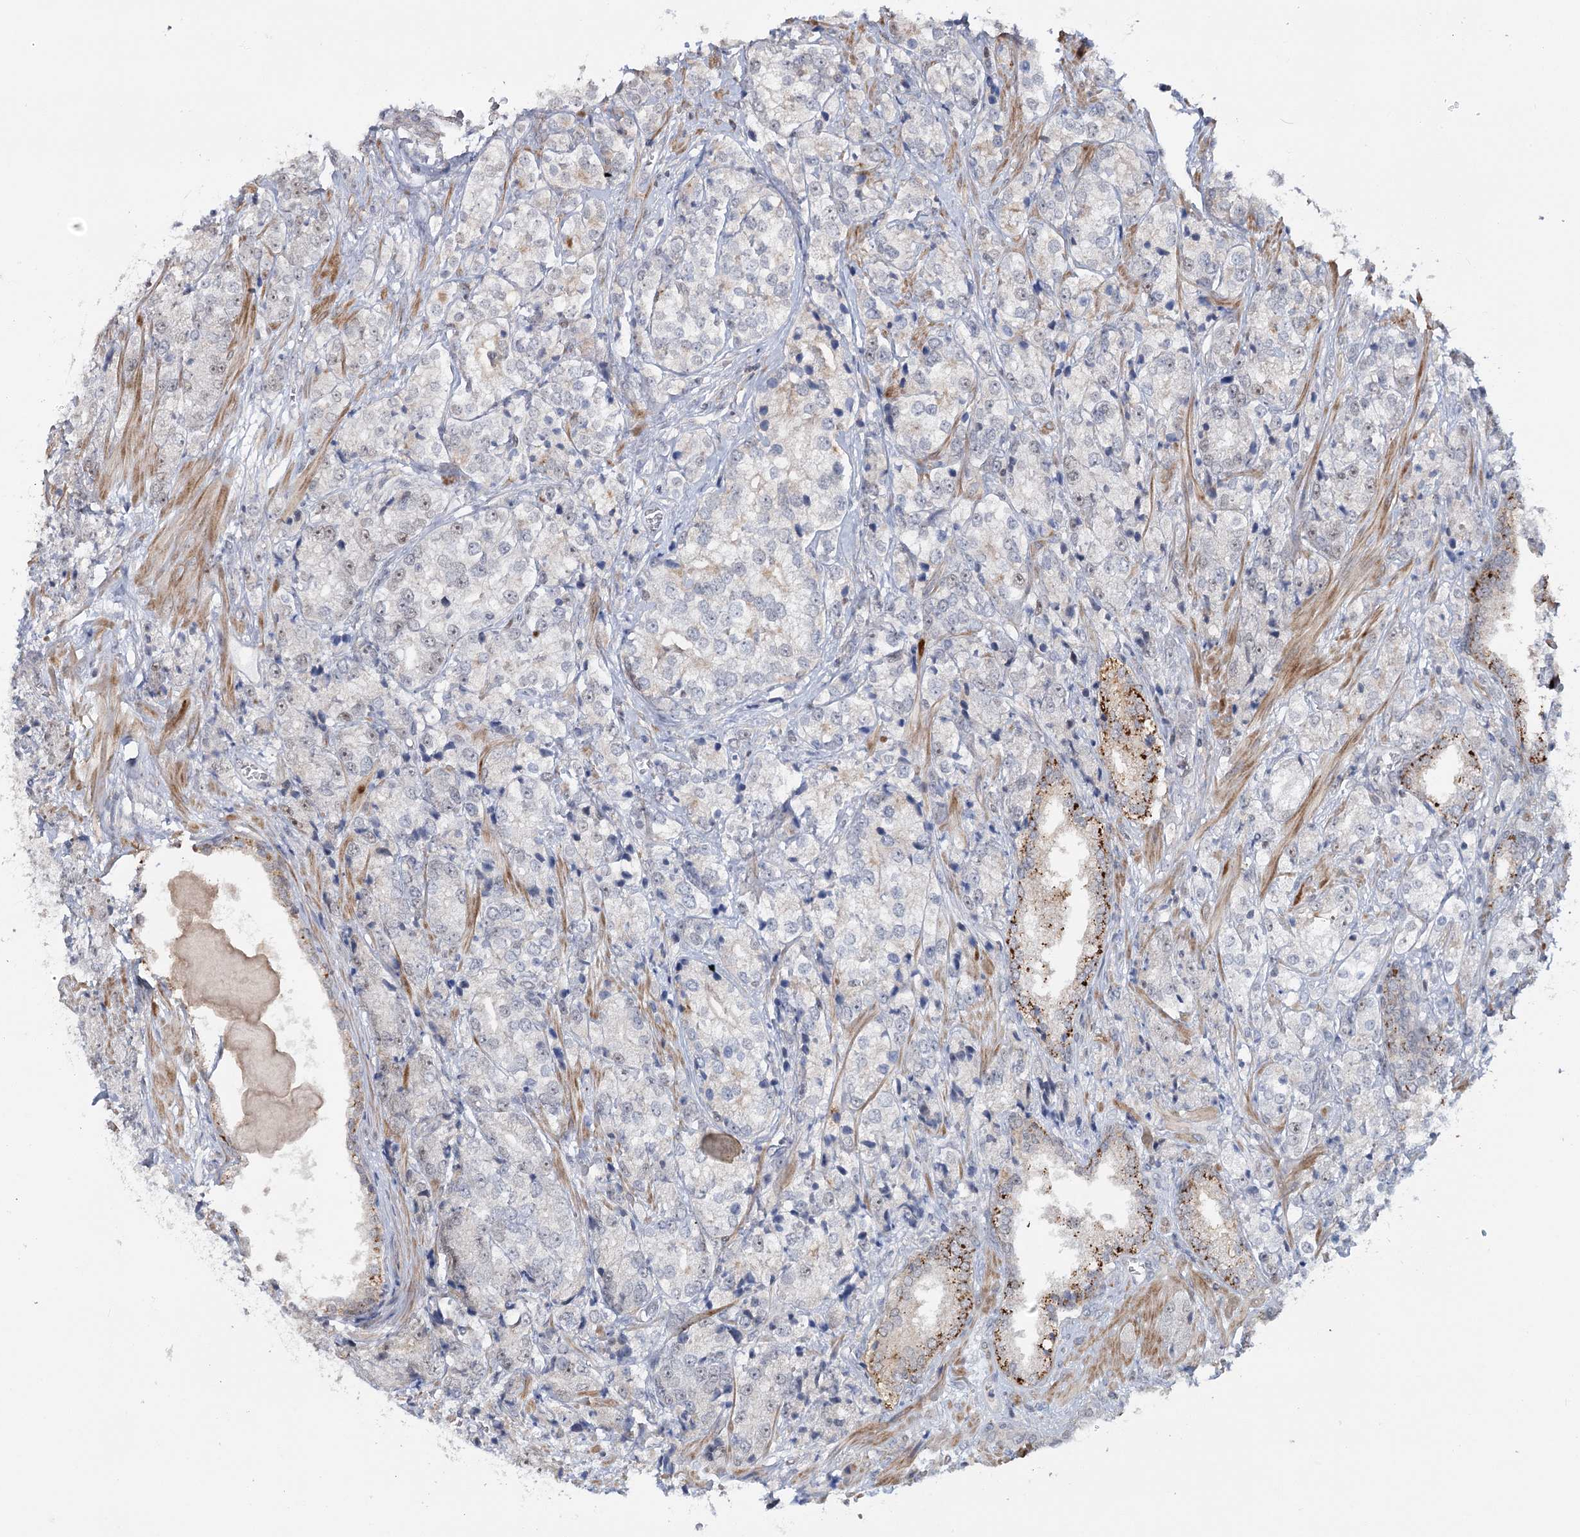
{"staining": {"intensity": "weak", "quantity": "<25%", "location": "nuclear"}, "tissue": "prostate cancer", "cell_type": "Tumor cells", "image_type": "cancer", "snomed": [{"axis": "morphology", "description": "Adenocarcinoma, High grade"}, {"axis": "topography", "description": "Prostate"}], "caption": "This histopathology image is of adenocarcinoma (high-grade) (prostate) stained with immunohistochemistry (IHC) to label a protein in brown with the nuclei are counter-stained blue. There is no positivity in tumor cells.", "gene": "ZC3H8", "patient": {"sex": "male", "age": 69}}